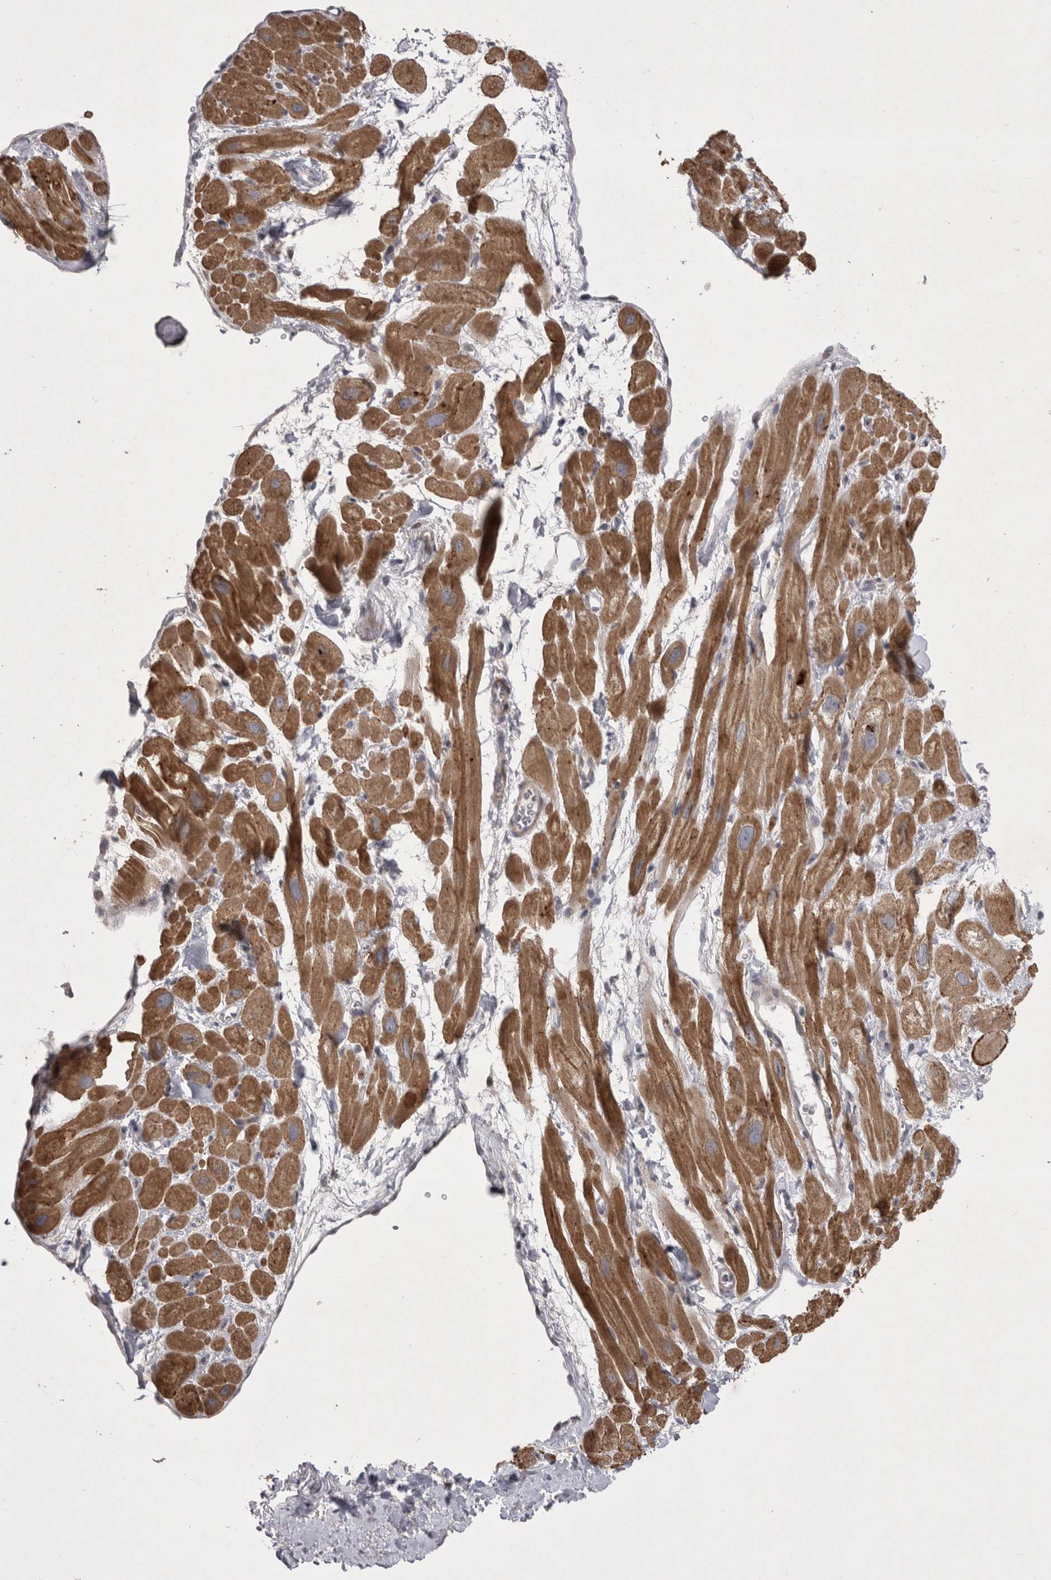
{"staining": {"intensity": "moderate", "quantity": ">75%", "location": "cytoplasmic/membranous"}, "tissue": "heart muscle", "cell_type": "Cardiomyocytes", "image_type": "normal", "snomed": [{"axis": "morphology", "description": "Normal tissue, NOS"}, {"axis": "topography", "description": "Heart"}], "caption": "Heart muscle stained with a brown dye displays moderate cytoplasmic/membranous positive staining in approximately >75% of cardiomyocytes.", "gene": "NENF", "patient": {"sex": "male", "age": 49}}